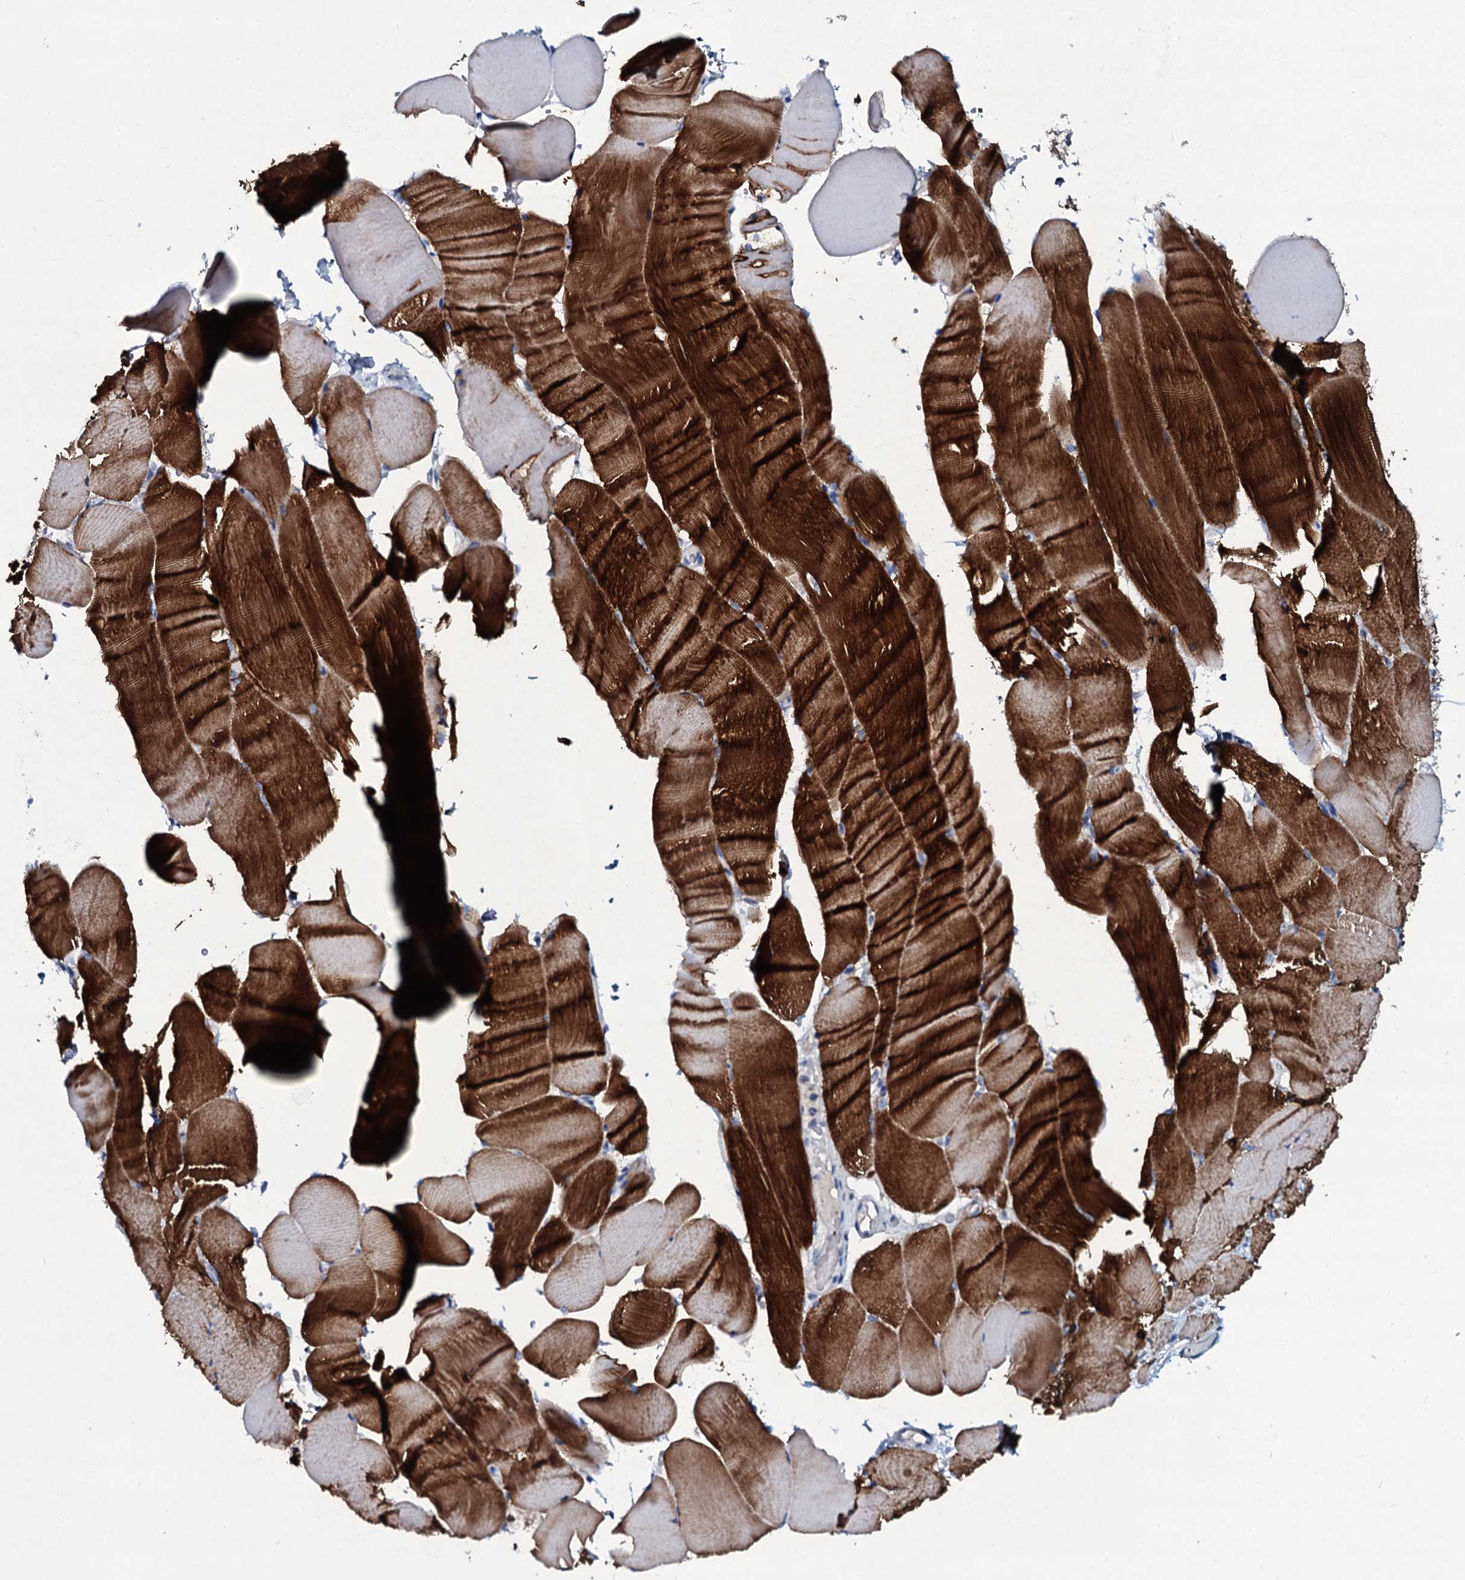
{"staining": {"intensity": "strong", "quantity": "25%-75%", "location": "cytoplasmic/membranous"}, "tissue": "skeletal muscle", "cell_type": "Myocytes", "image_type": "normal", "snomed": [{"axis": "morphology", "description": "Normal tissue, NOS"}, {"axis": "topography", "description": "Skeletal muscle"}, {"axis": "topography", "description": "Parathyroid gland"}], "caption": "Protein staining of normal skeletal muscle demonstrates strong cytoplasmic/membranous staining in about 25%-75% of myocytes.", "gene": "TPGS2", "patient": {"sex": "female", "age": 37}}